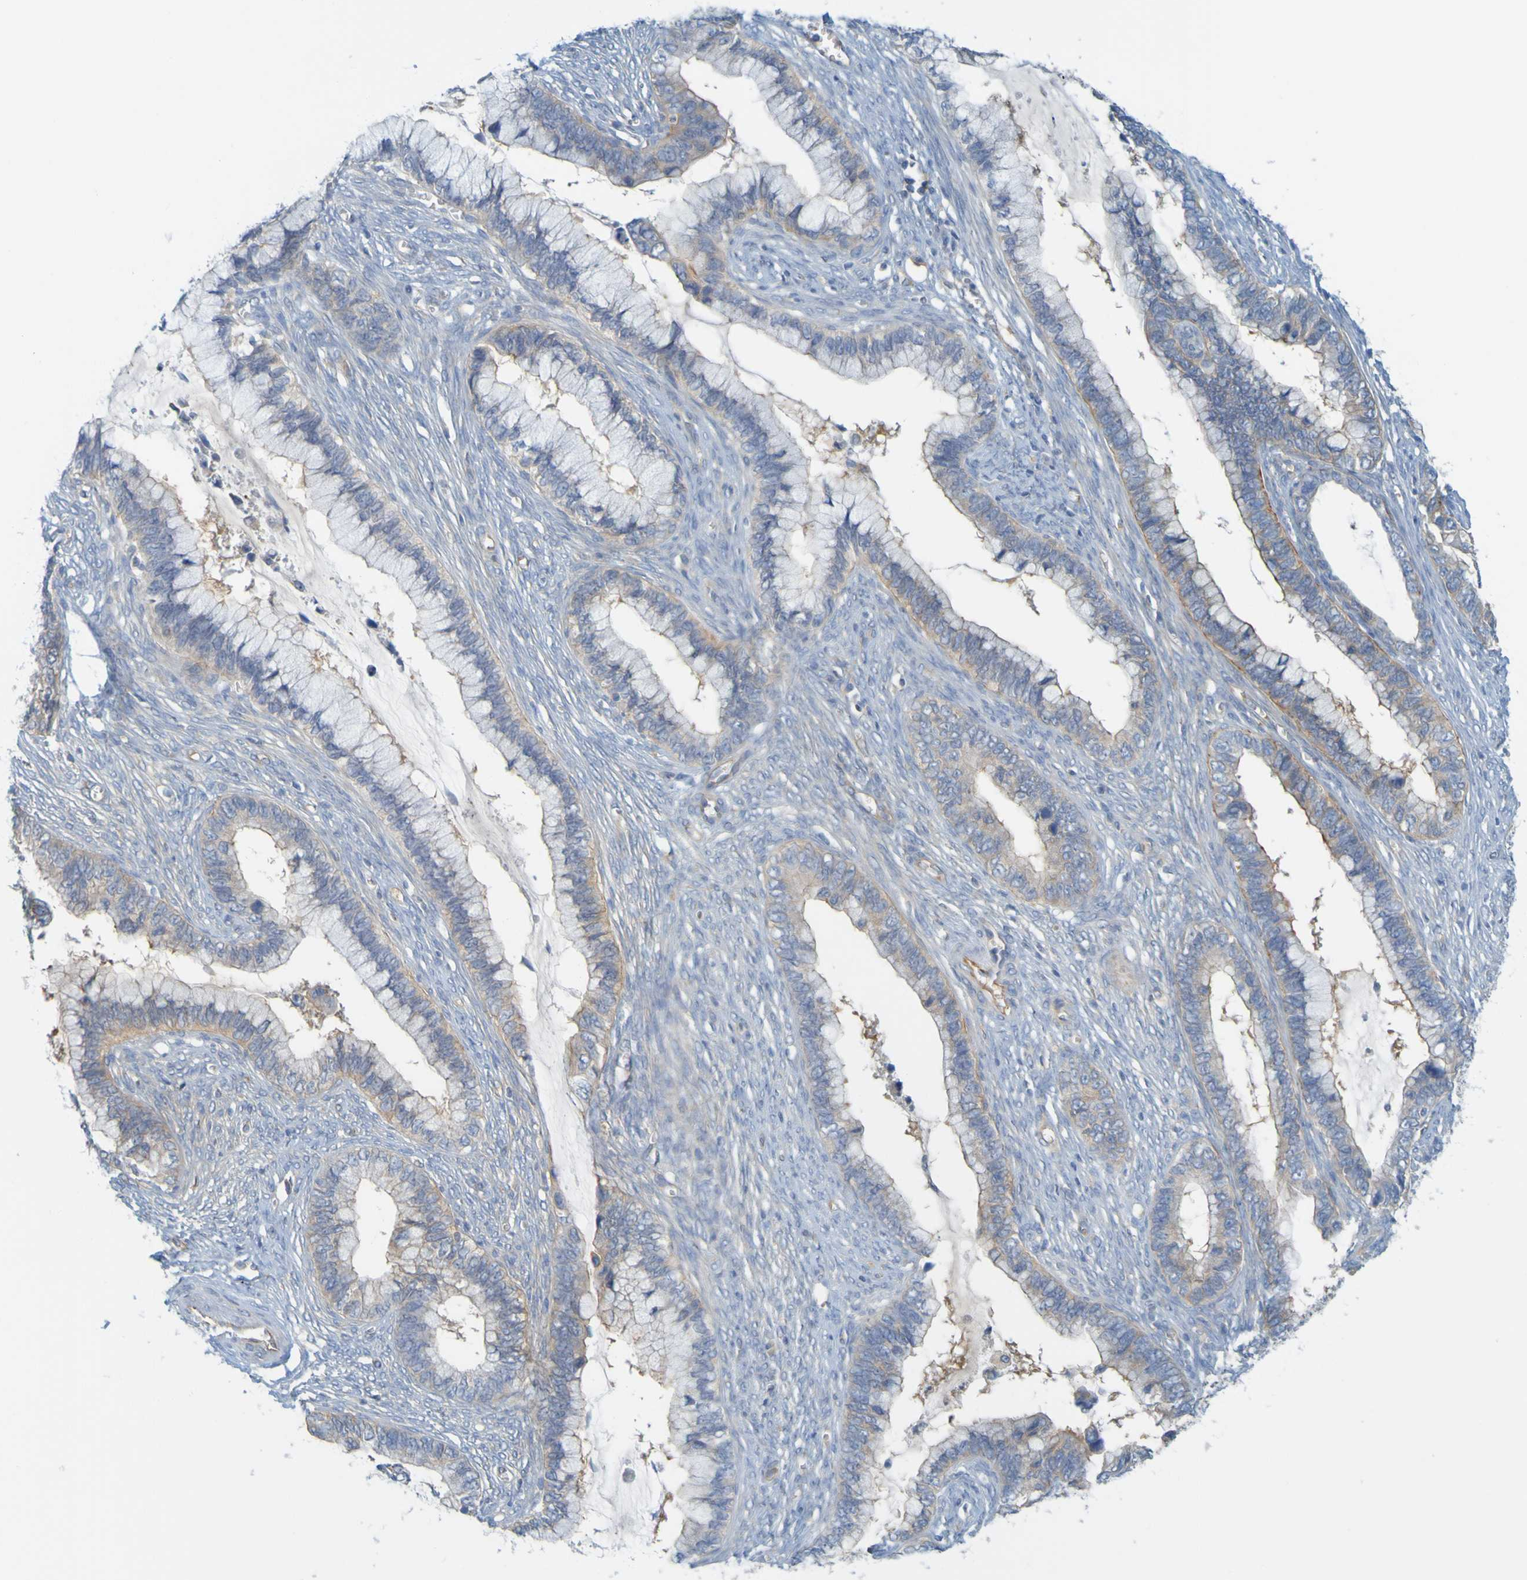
{"staining": {"intensity": "weak", "quantity": ">75%", "location": "cytoplasmic/membranous"}, "tissue": "cervical cancer", "cell_type": "Tumor cells", "image_type": "cancer", "snomed": [{"axis": "morphology", "description": "Adenocarcinoma, NOS"}, {"axis": "topography", "description": "Cervix"}], "caption": "The immunohistochemical stain shows weak cytoplasmic/membranous staining in tumor cells of cervical adenocarcinoma tissue.", "gene": "APPL1", "patient": {"sex": "female", "age": 44}}